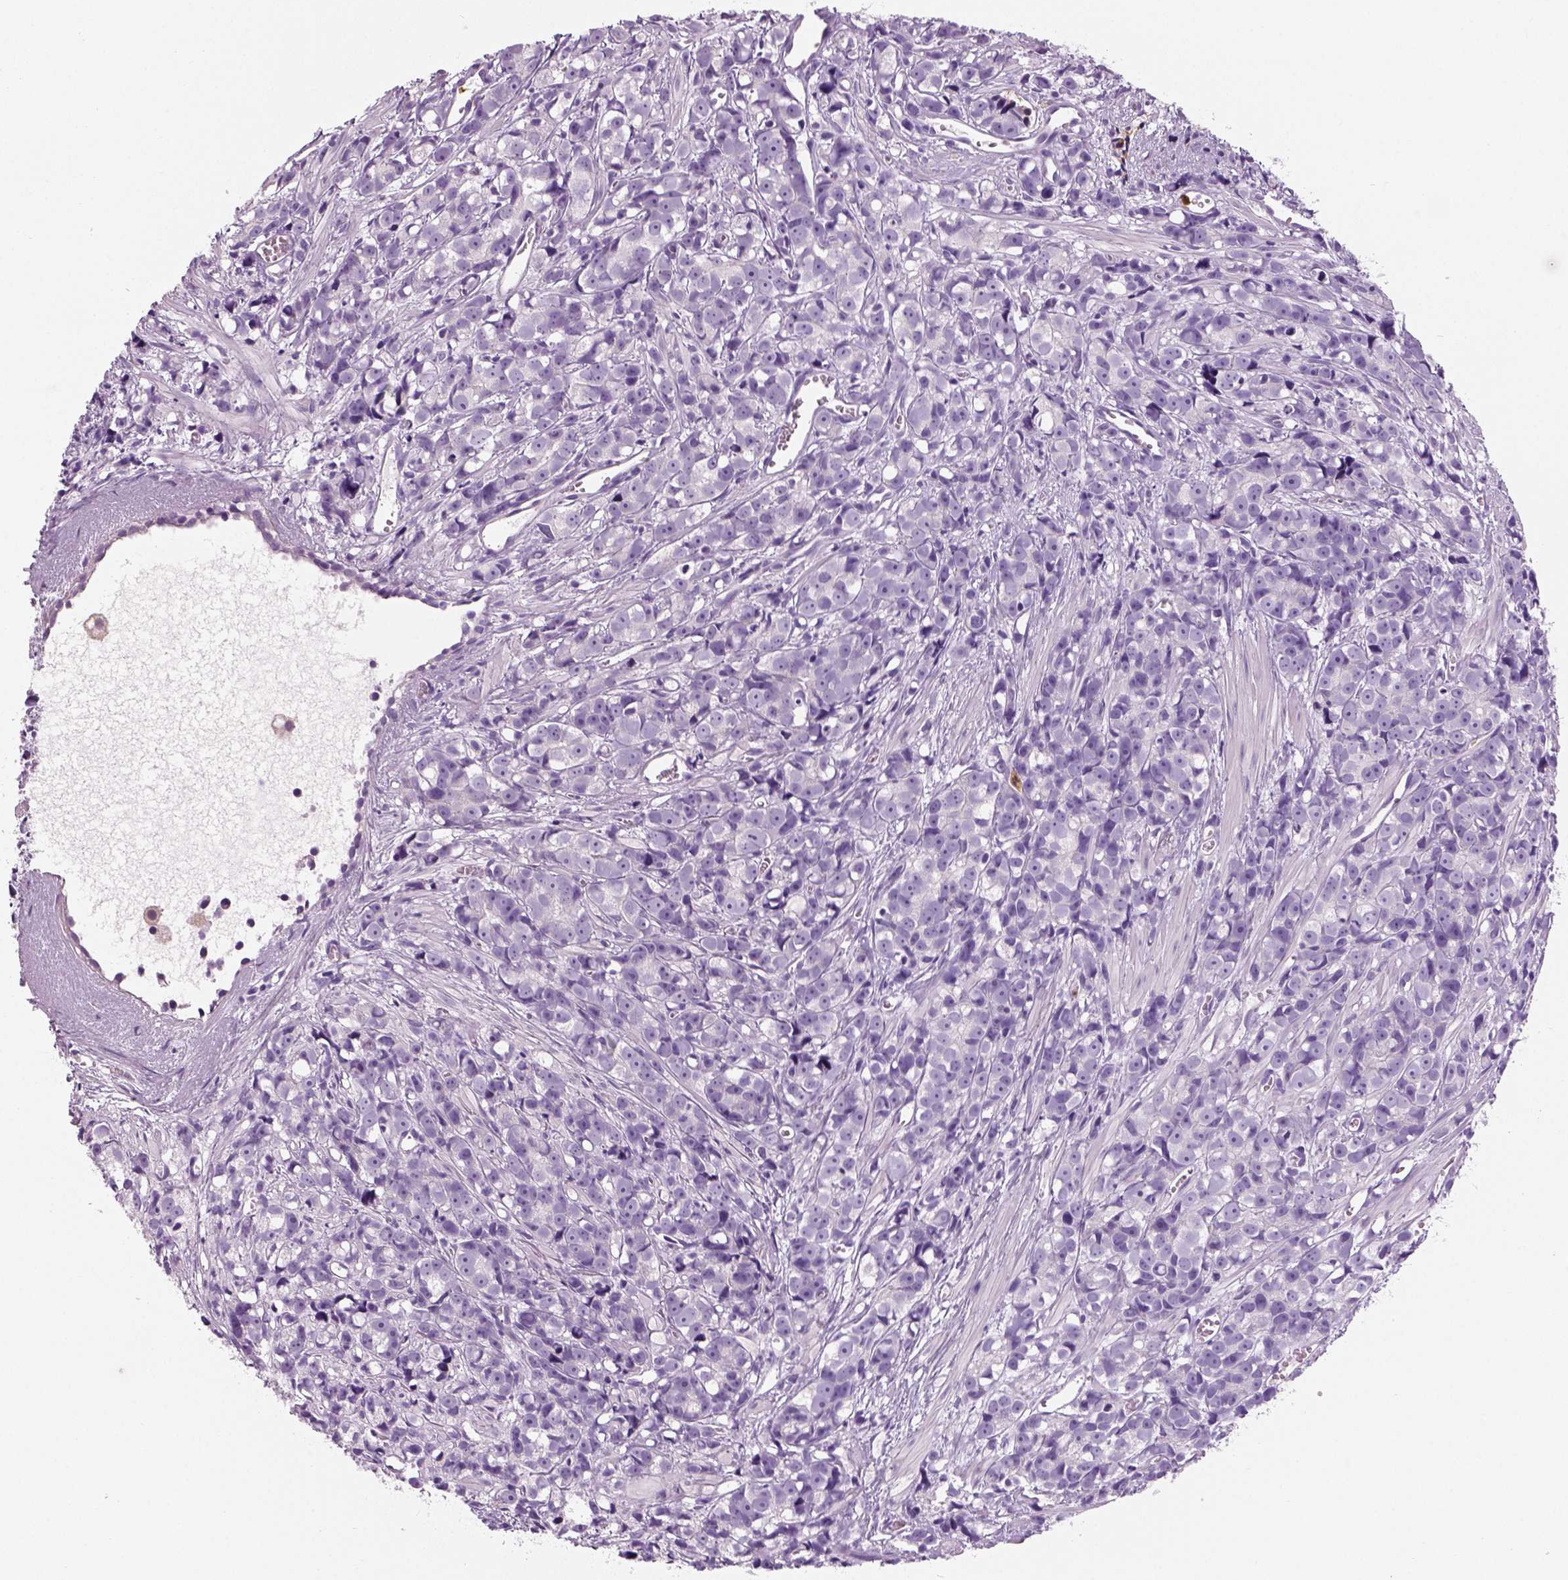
{"staining": {"intensity": "negative", "quantity": "none", "location": "none"}, "tissue": "prostate cancer", "cell_type": "Tumor cells", "image_type": "cancer", "snomed": [{"axis": "morphology", "description": "Adenocarcinoma, High grade"}, {"axis": "topography", "description": "Prostate"}], "caption": "This is an immunohistochemistry micrograph of prostate cancer (high-grade adenocarcinoma). There is no positivity in tumor cells.", "gene": "NECAB2", "patient": {"sex": "male", "age": 77}}